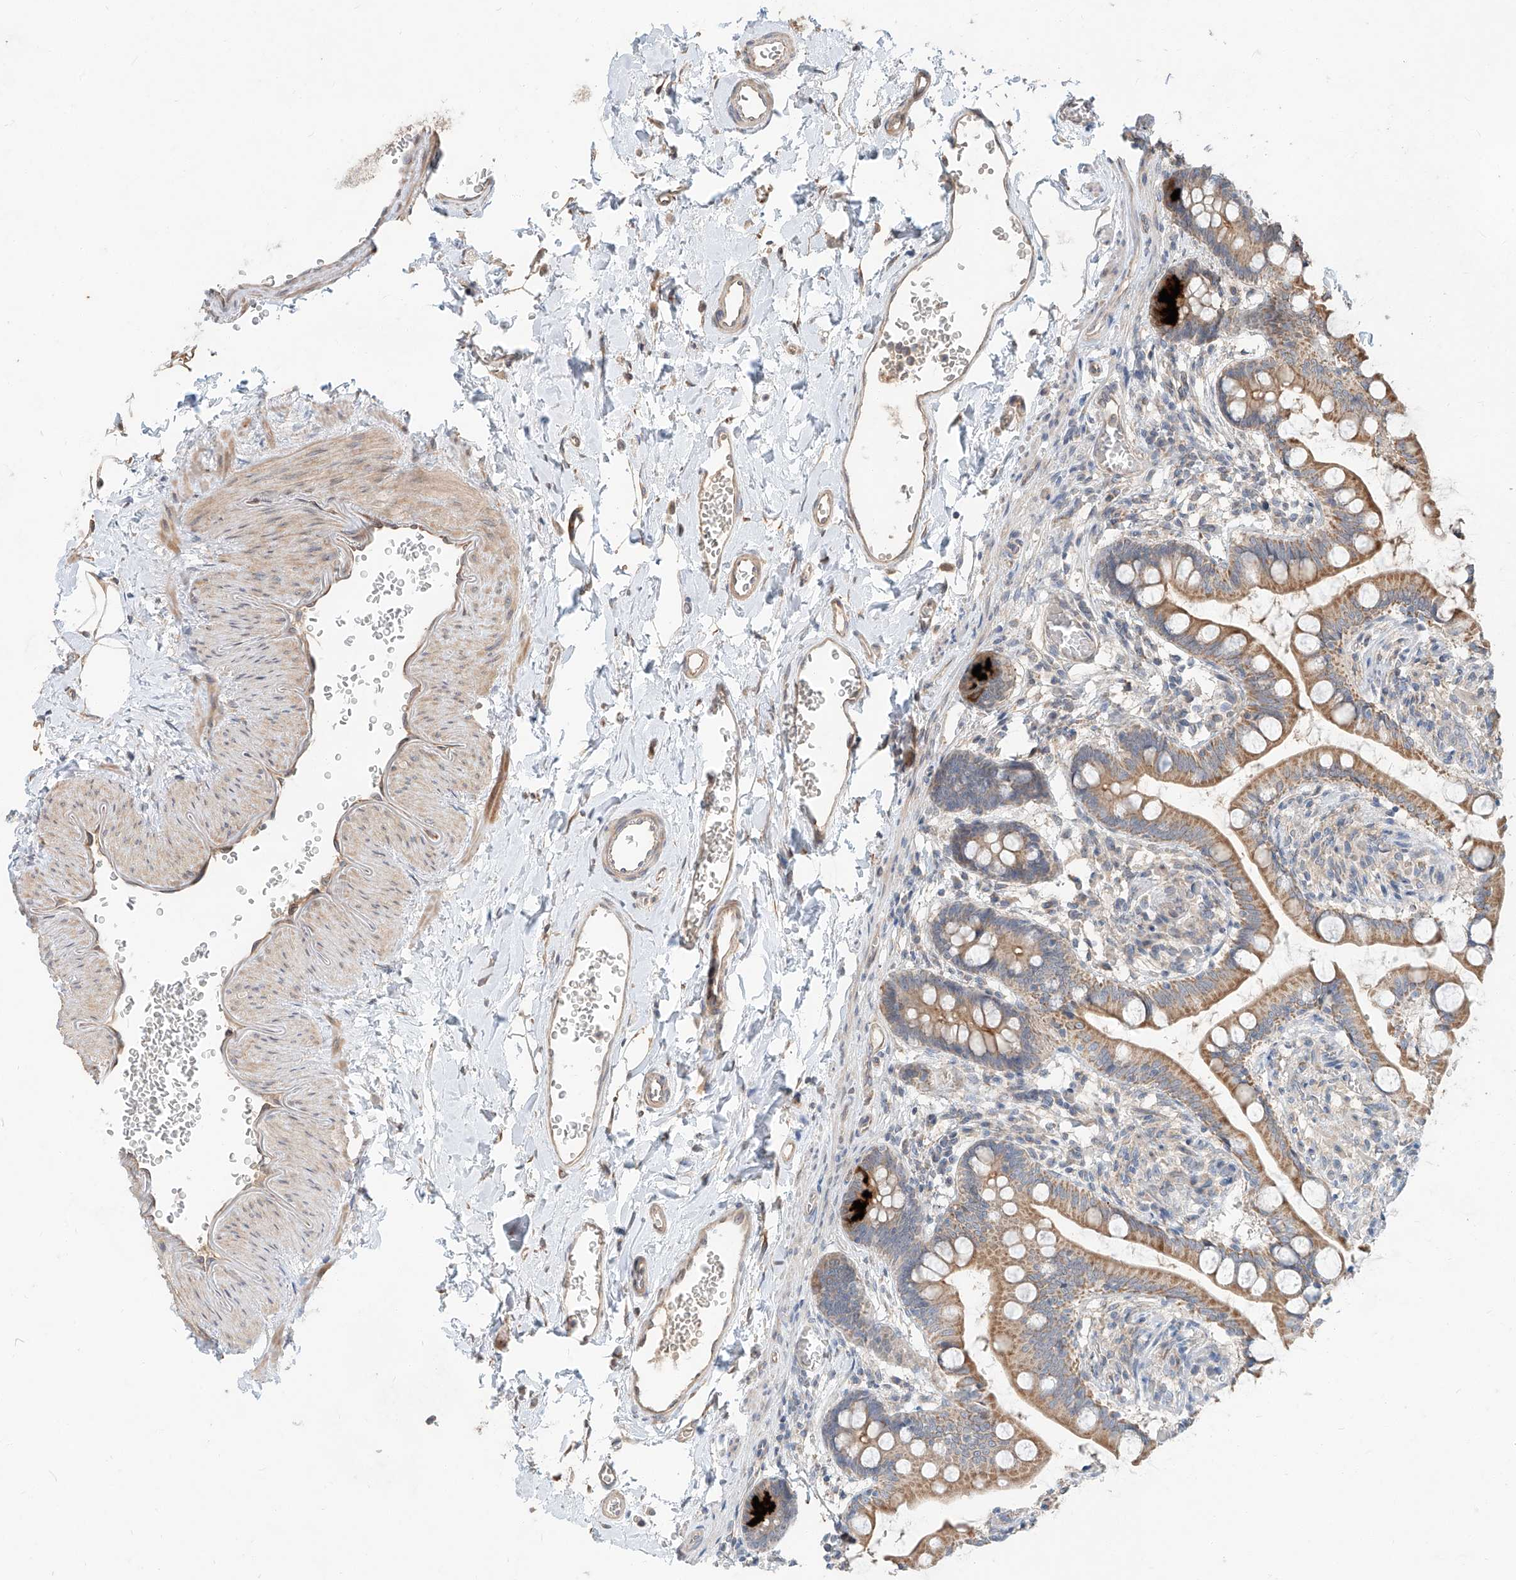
{"staining": {"intensity": "moderate", "quantity": ">75%", "location": "cytoplasmic/membranous"}, "tissue": "small intestine", "cell_type": "Glandular cells", "image_type": "normal", "snomed": [{"axis": "morphology", "description": "Normal tissue, NOS"}, {"axis": "topography", "description": "Small intestine"}], "caption": "Immunohistochemistry image of normal human small intestine stained for a protein (brown), which reveals medium levels of moderate cytoplasmic/membranous staining in approximately >75% of glandular cells.", "gene": "STX19", "patient": {"sex": "male", "age": 52}}